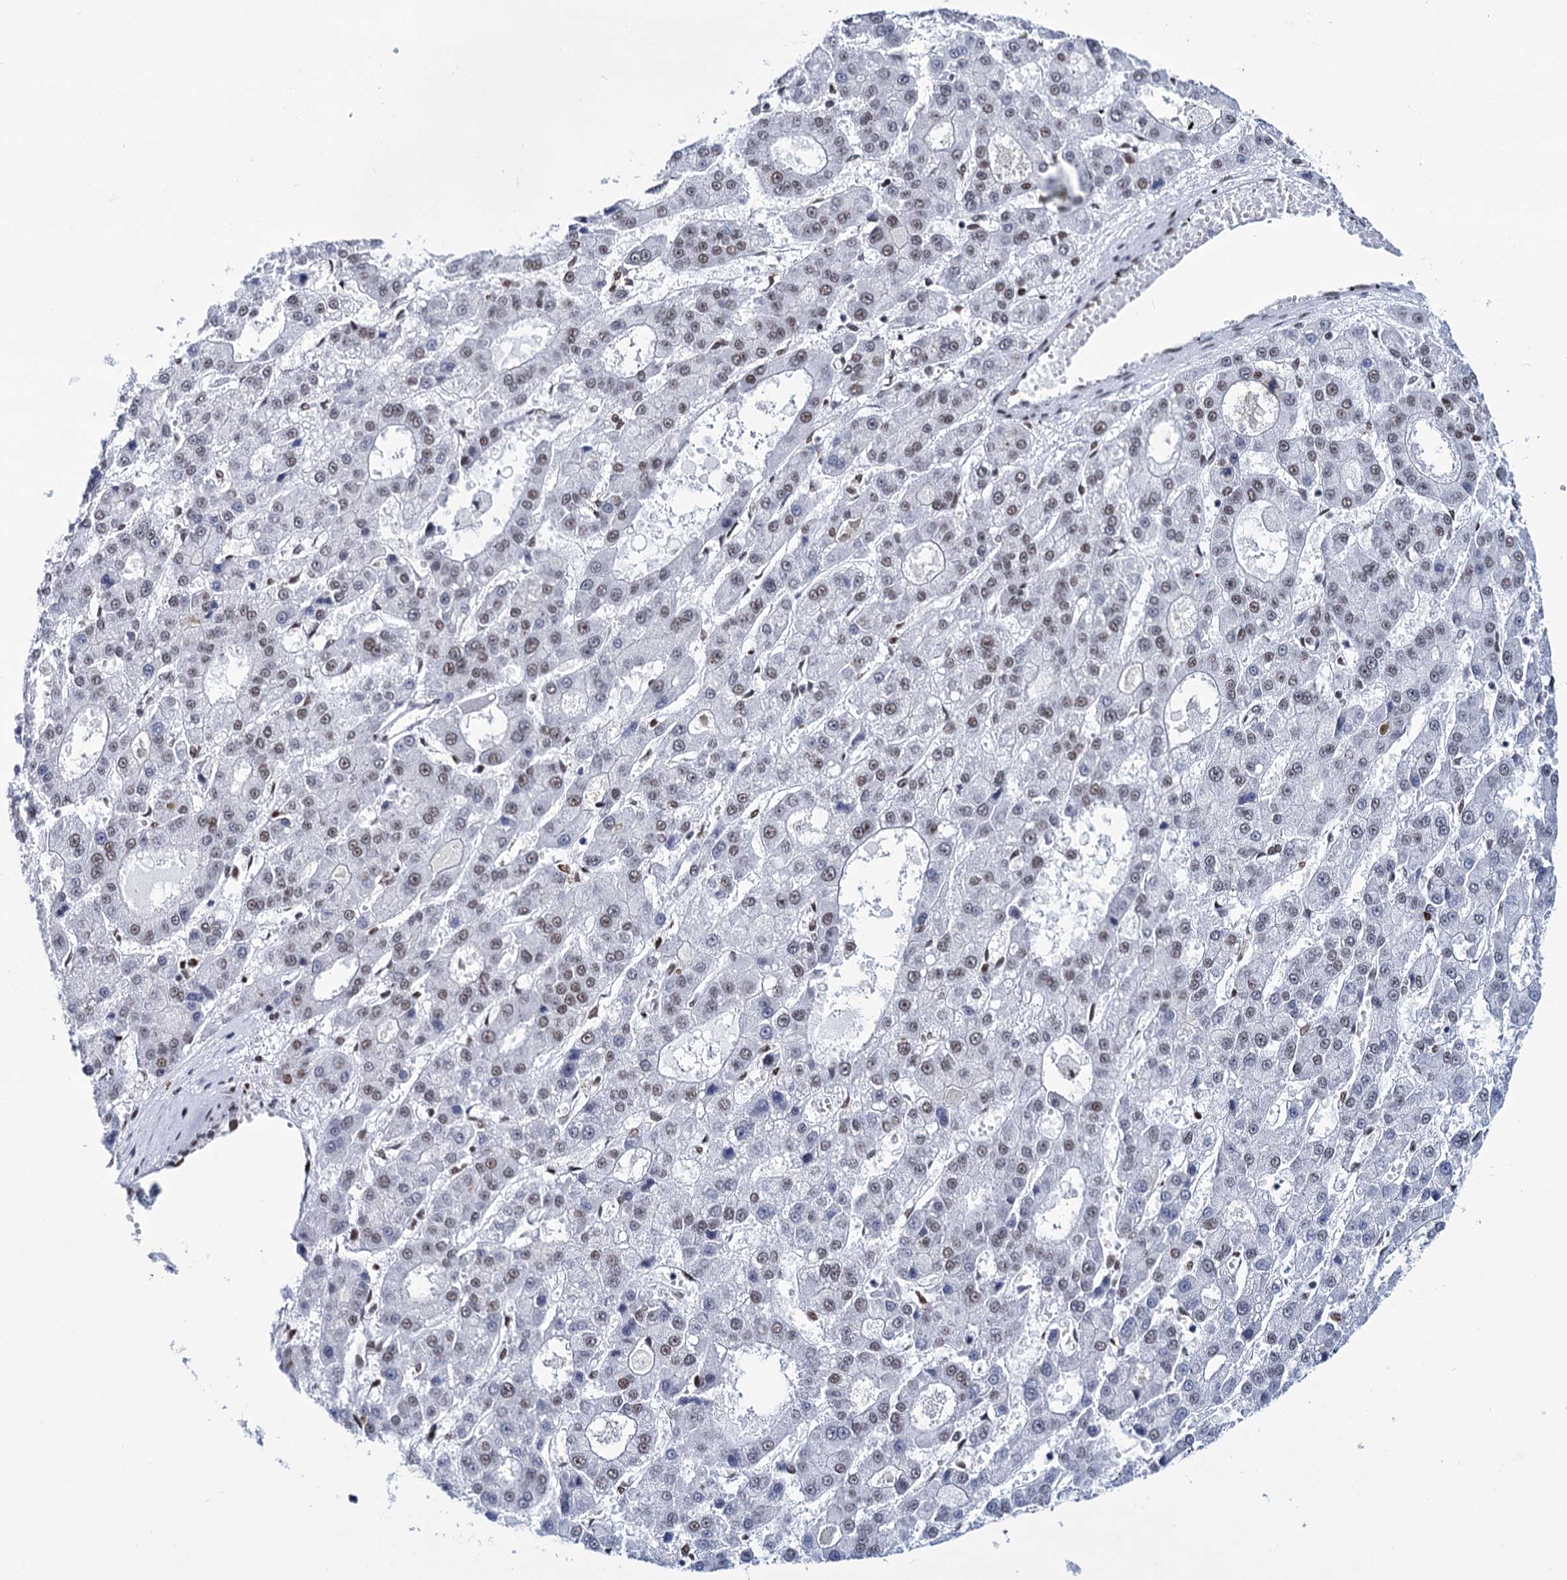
{"staining": {"intensity": "weak", "quantity": "25%-75%", "location": "nuclear"}, "tissue": "liver cancer", "cell_type": "Tumor cells", "image_type": "cancer", "snomed": [{"axis": "morphology", "description": "Carcinoma, Hepatocellular, NOS"}, {"axis": "topography", "description": "Liver"}], "caption": "Liver hepatocellular carcinoma stained for a protein (brown) exhibits weak nuclear positive positivity in about 25%-75% of tumor cells.", "gene": "MATR3", "patient": {"sex": "male", "age": 70}}